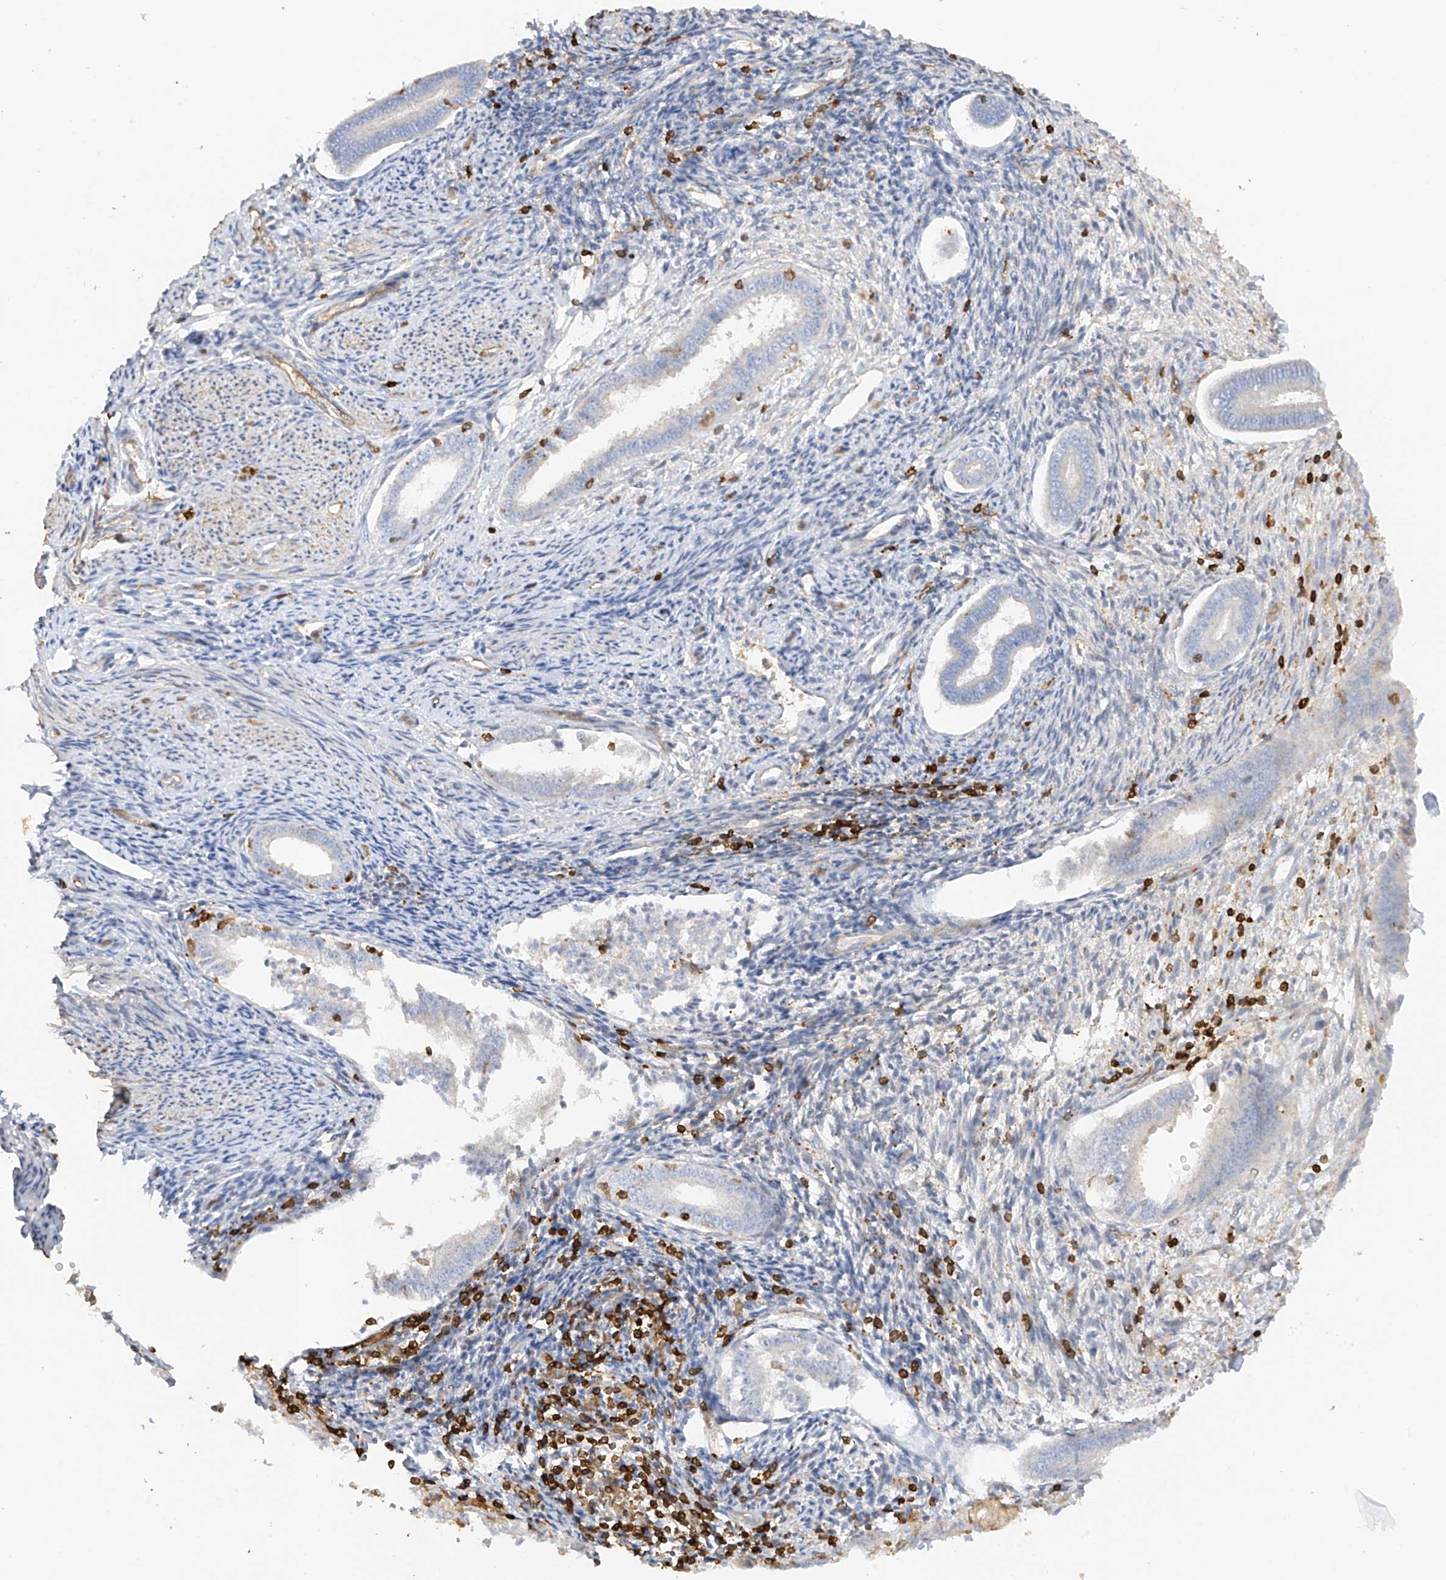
{"staining": {"intensity": "negative", "quantity": "none", "location": "none"}, "tissue": "endometrium", "cell_type": "Cells in endometrial stroma", "image_type": "normal", "snomed": [{"axis": "morphology", "description": "Normal tissue, NOS"}, {"axis": "topography", "description": "Endometrium"}], "caption": "IHC photomicrograph of normal endometrium: endometrium stained with DAB displays no significant protein staining in cells in endometrial stroma.", "gene": "ARHGAP25", "patient": {"sex": "female", "age": 56}}